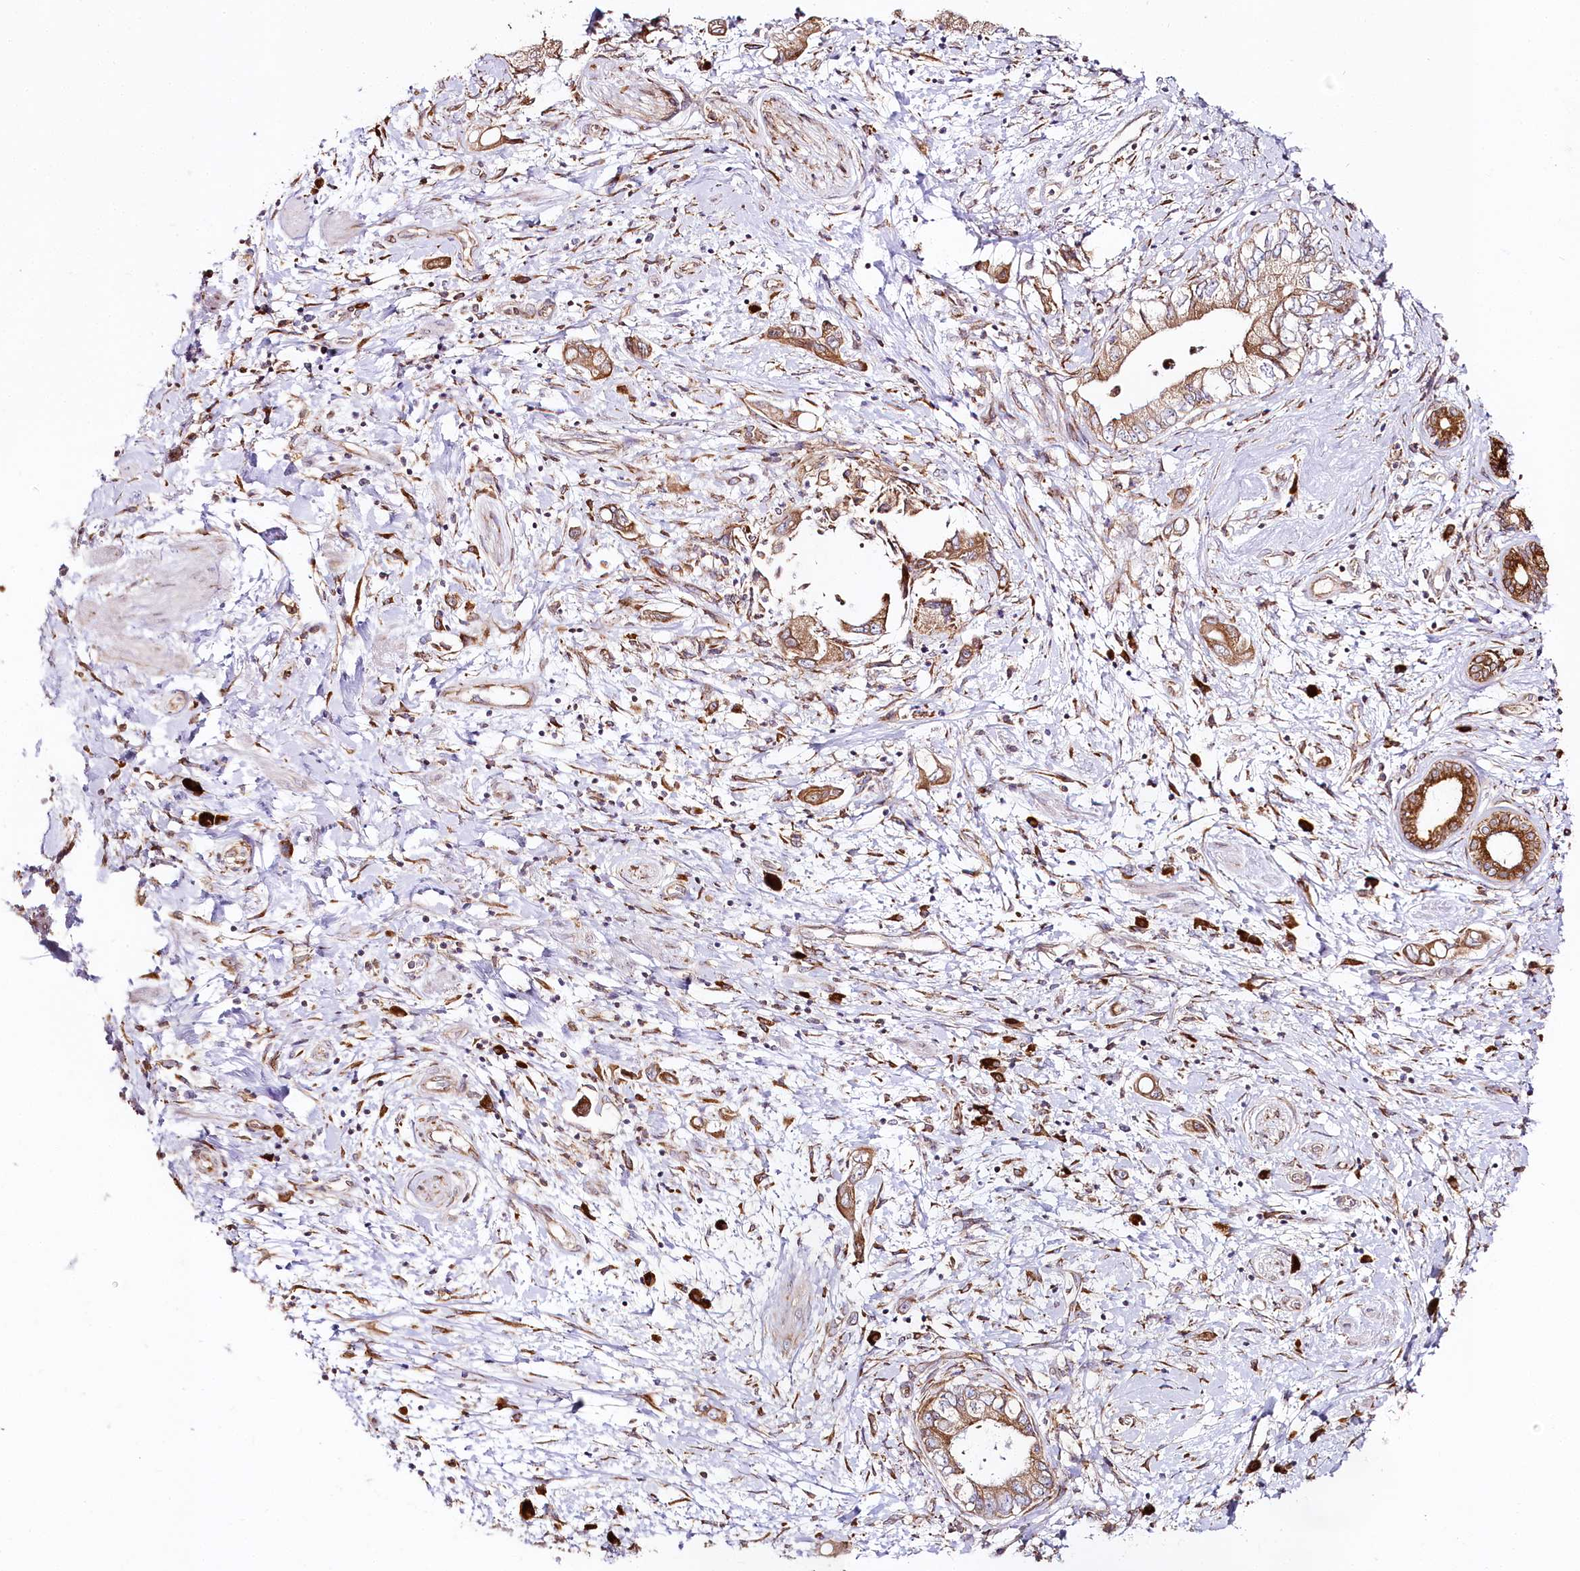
{"staining": {"intensity": "moderate", "quantity": ">75%", "location": "cytoplasmic/membranous"}, "tissue": "pancreatic cancer", "cell_type": "Tumor cells", "image_type": "cancer", "snomed": [{"axis": "morphology", "description": "Adenocarcinoma, NOS"}, {"axis": "topography", "description": "Pancreas"}], "caption": "Brown immunohistochemical staining in human adenocarcinoma (pancreatic) shows moderate cytoplasmic/membranous positivity in approximately >75% of tumor cells.", "gene": "CNPY2", "patient": {"sex": "female", "age": 73}}